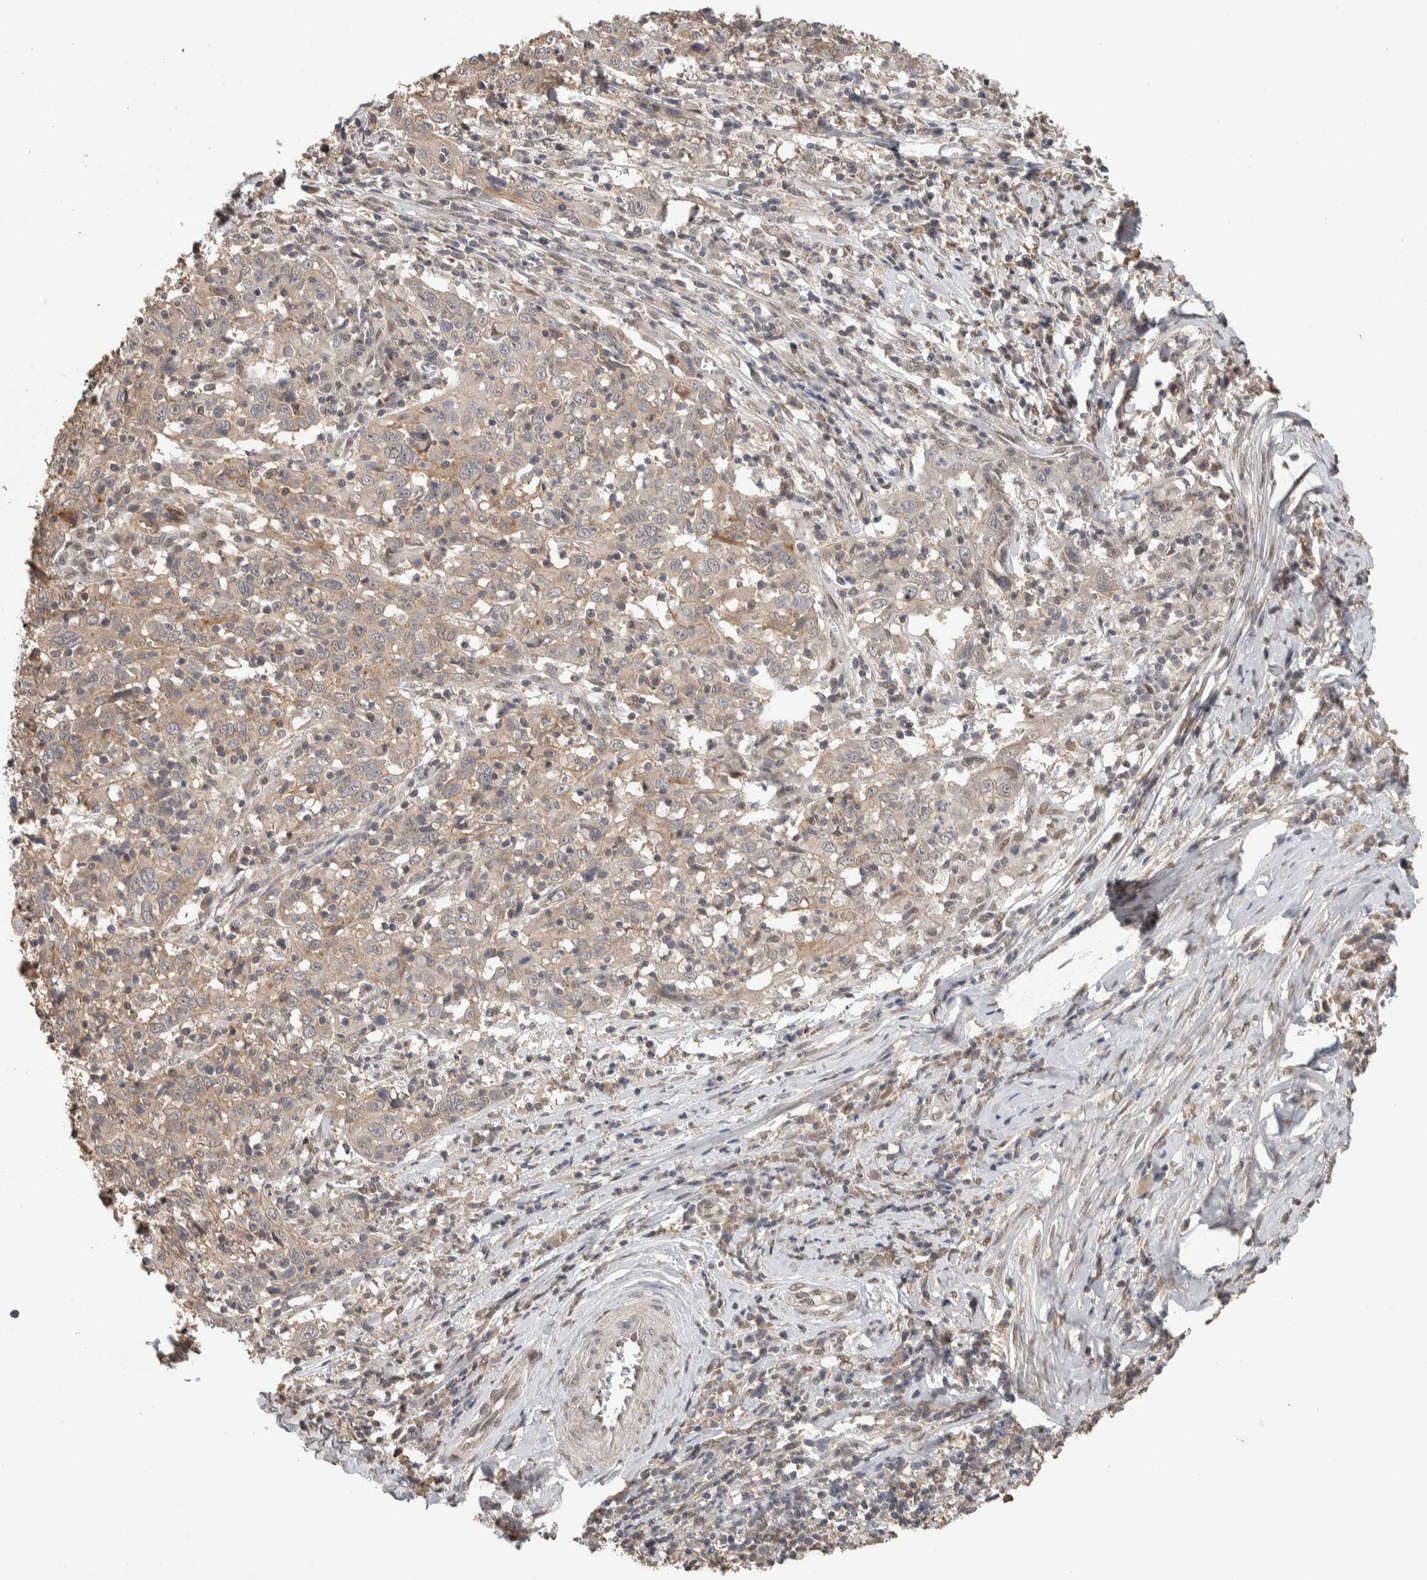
{"staining": {"intensity": "weak", "quantity": ">75%", "location": "cytoplasmic/membranous"}, "tissue": "cervical cancer", "cell_type": "Tumor cells", "image_type": "cancer", "snomed": [{"axis": "morphology", "description": "Squamous cell carcinoma, NOS"}, {"axis": "topography", "description": "Cervix"}], "caption": "Immunohistochemical staining of squamous cell carcinoma (cervical) exhibits low levels of weak cytoplasmic/membranous staining in approximately >75% of tumor cells.", "gene": "CYSRT1", "patient": {"sex": "female", "age": 46}}